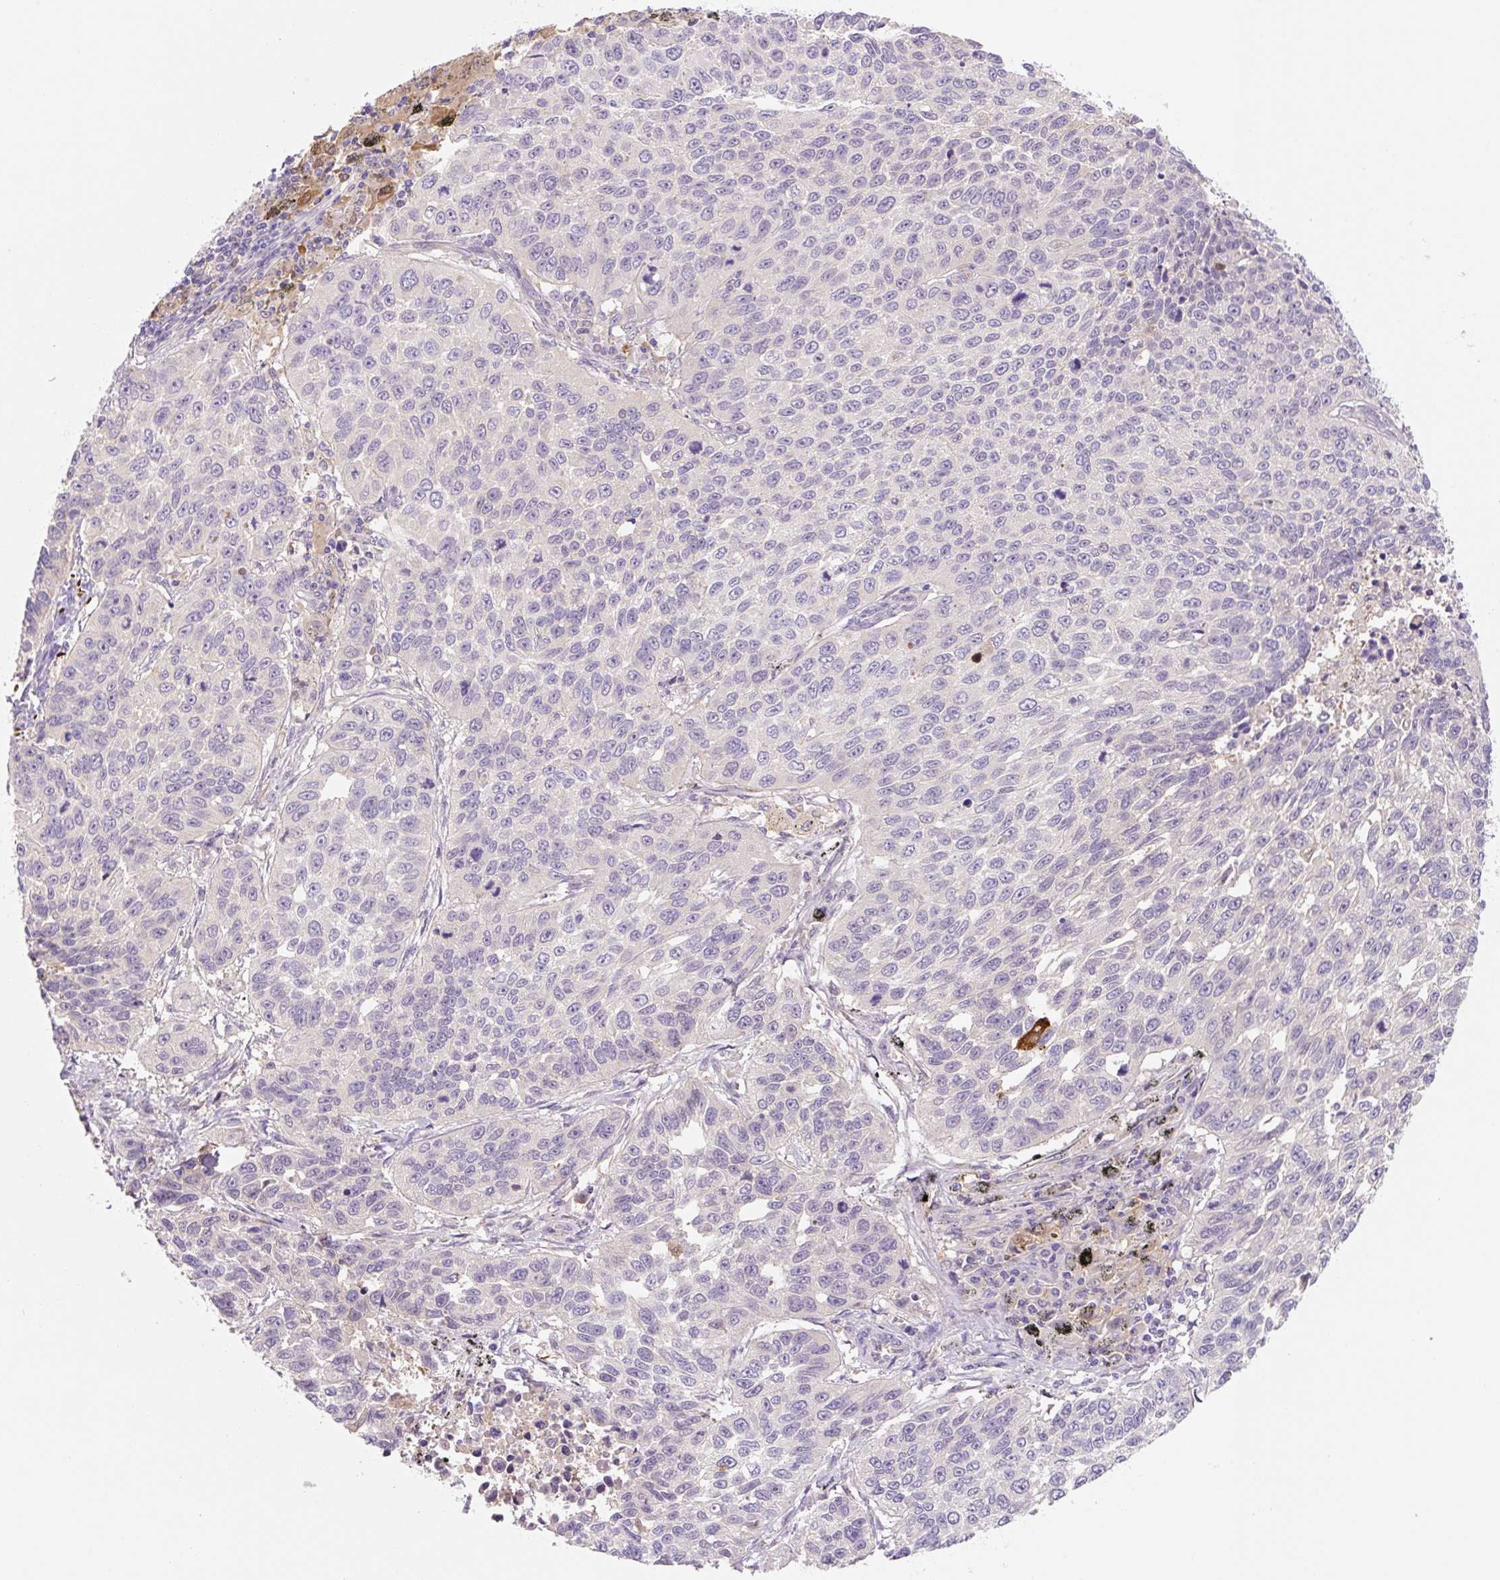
{"staining": {"intensity": "negative", "quantity": "none", "location": "none"}, "tissue": "lung cancer", "cell_type": "Tumor cells", "image_type": "cancer", "snomed": [{"axis": "morphology", "description": "Squamous cell carcinoma, NOS"}, {"axis": "topography", "description": "Lung"}], "caption": "This is a image of immunohistochemistry (IHC) staining of lung cancer (squamous cell carcinoma), which shows no positivity in tumor cells. Brightfield microscopy of IHC stained with DAB (3,3'-diaminobenzidine) (brown) and hematoxylin (blue), captured at high magnification.", "gene": "FABP5", "patient": {"sex": "male", "age": 62}}